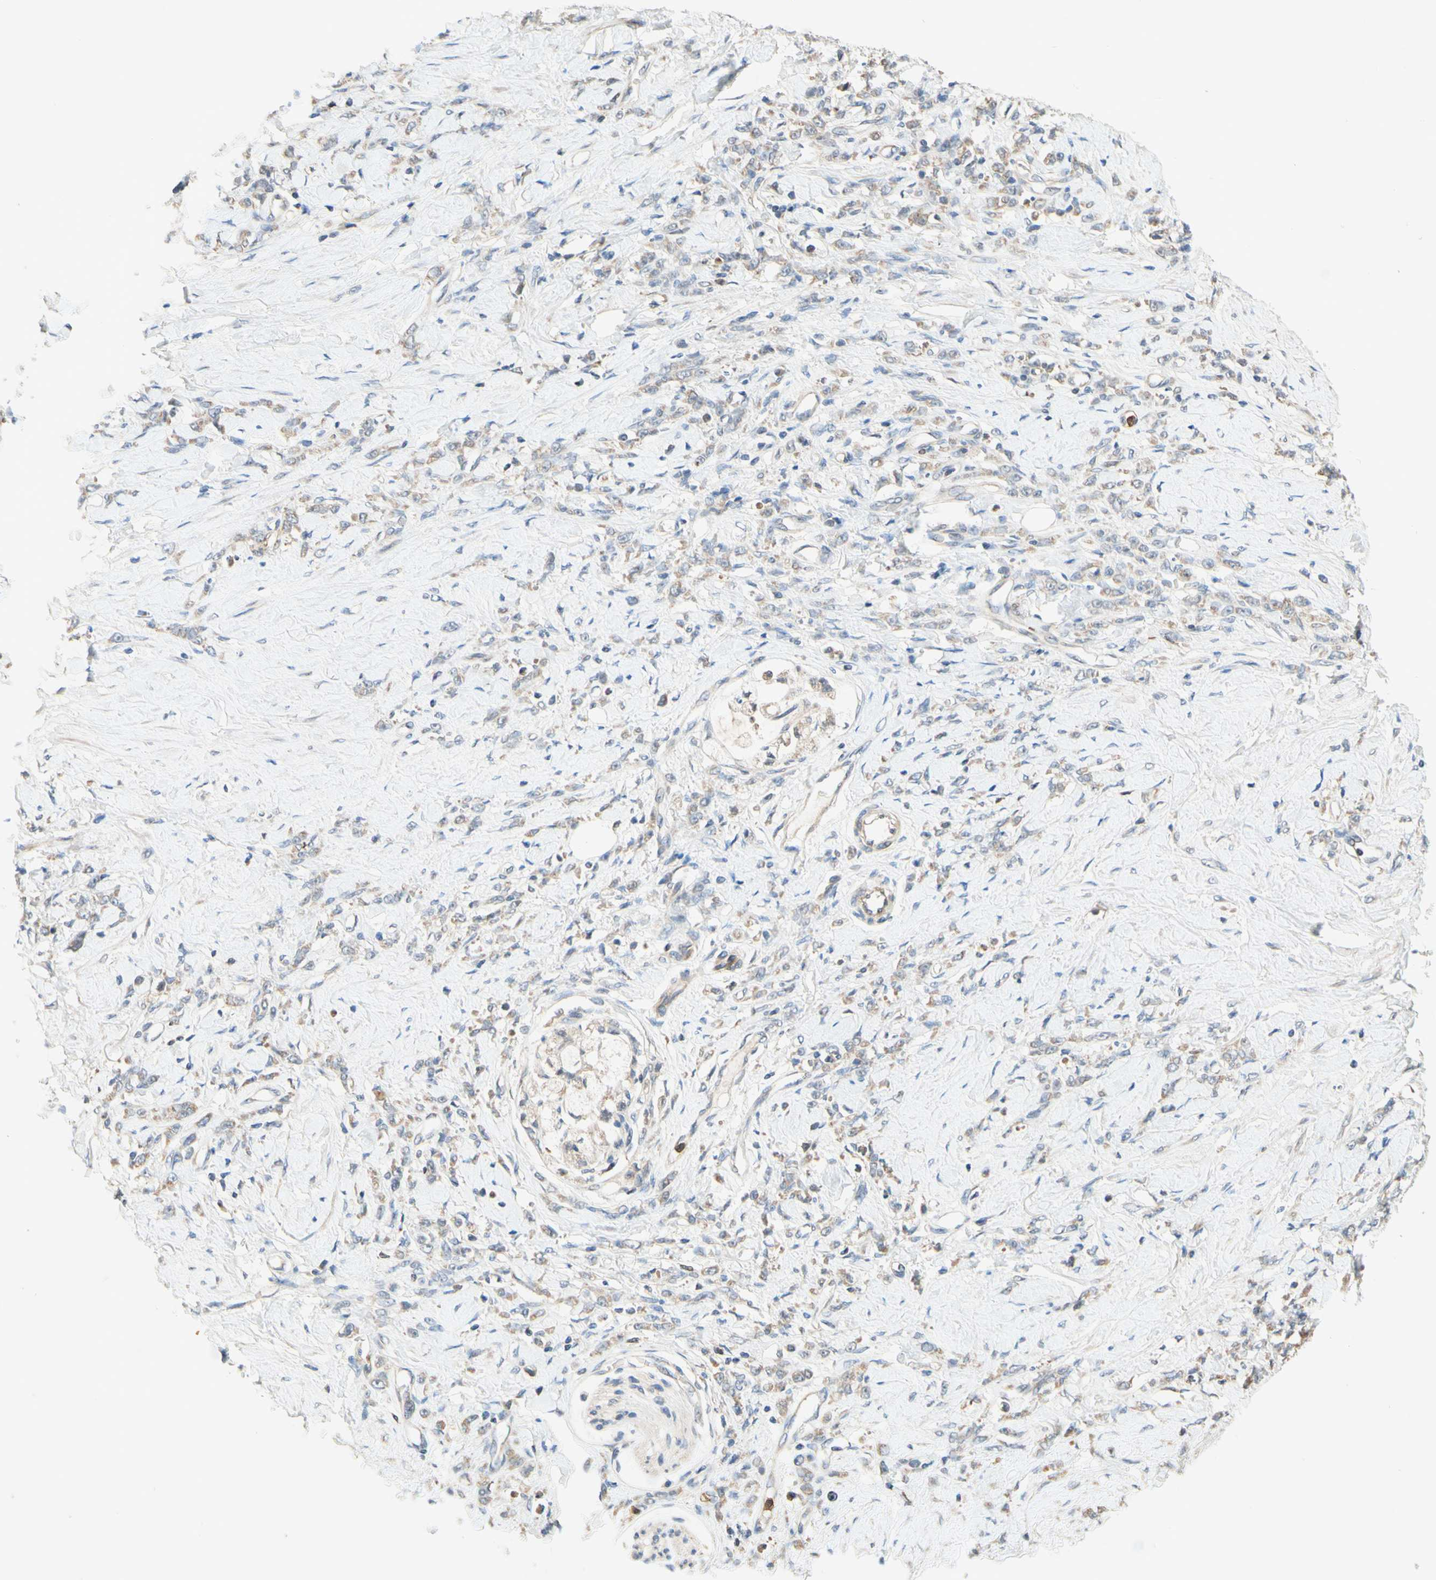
{"staining": {"intensity": "weak", "quantity": ">75%", "location": "cytoplasmic/membranous"}, "tissue": "stomach cancer", "cell_type": "Tumor cells", "image_type": "cancer", "snomed": [{"axis": "morphology", "description": "Adenocarcinoma, NOS"}, {"axis": "topography", "description": "Stomach"}], "caption": "Adenocarcinoma (stomach) was stained to show a protein in brown. There is low levels of weak cytoplasmic/membranous staining in about >75% of tumor cells.", "gene": "GATA1", "patient": {"sex": "male", "age": 82}}